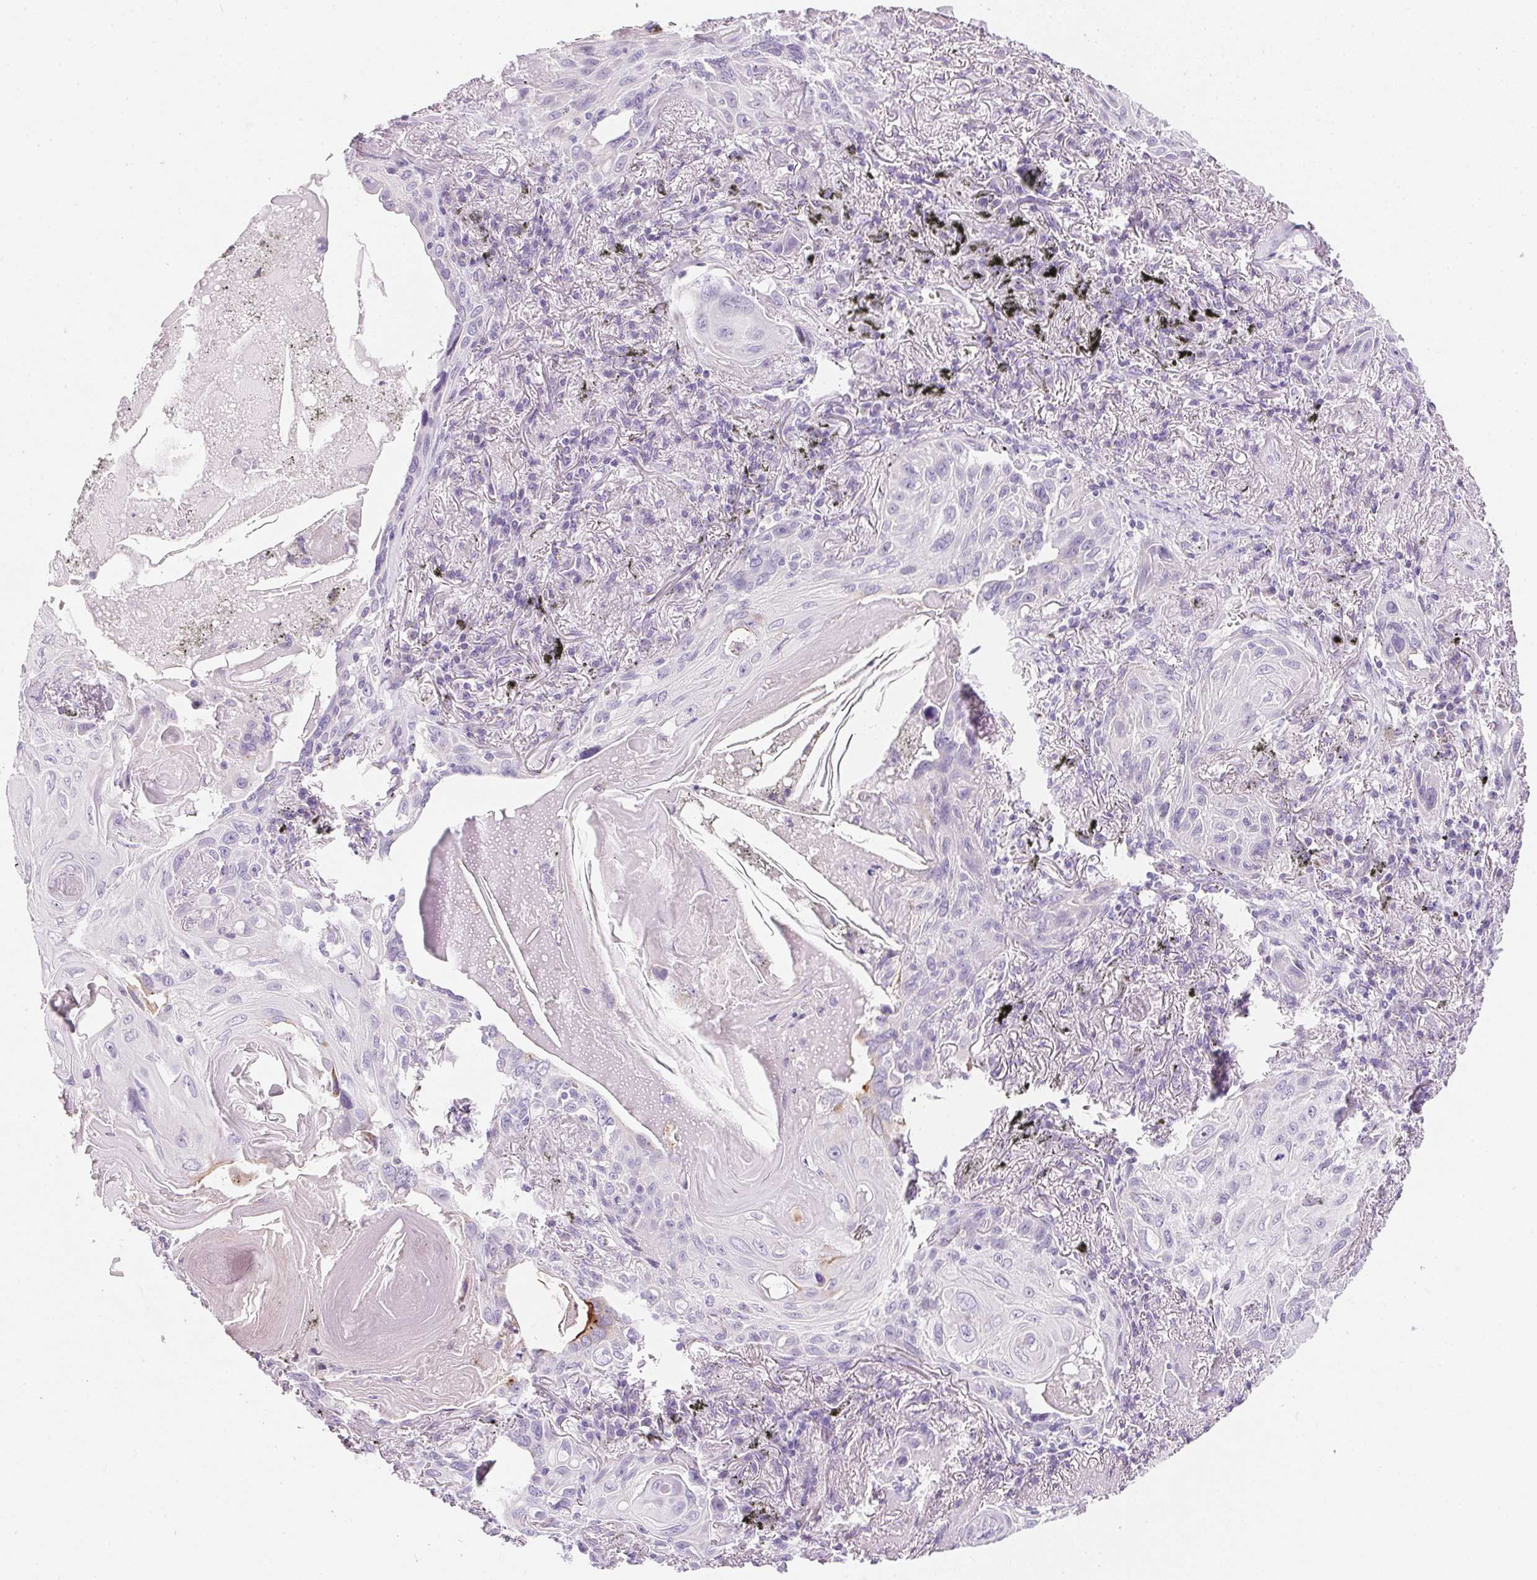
{"staining": {"intensity": "negative", "quantity": "none", "location": "none"}, "tissue": "lung cancer", "cell_type": "Tumor cells", "image_type": "cancer", "snomed": [{"axis": "morphology", "description": "Squamous cell carcinoma, NOS"}, {"axis": "topography", "description": "Lung"}], "caption": "High power microscopy histopathology image of an immunohistochemistry (IHC) image of lung cancer (squamous cell carcinoma), revealing no significant staining in tumor cells. Nuclei are stained in blue.", "gene": "AQP5", "patient": {"sex": "male", "age": 79}}